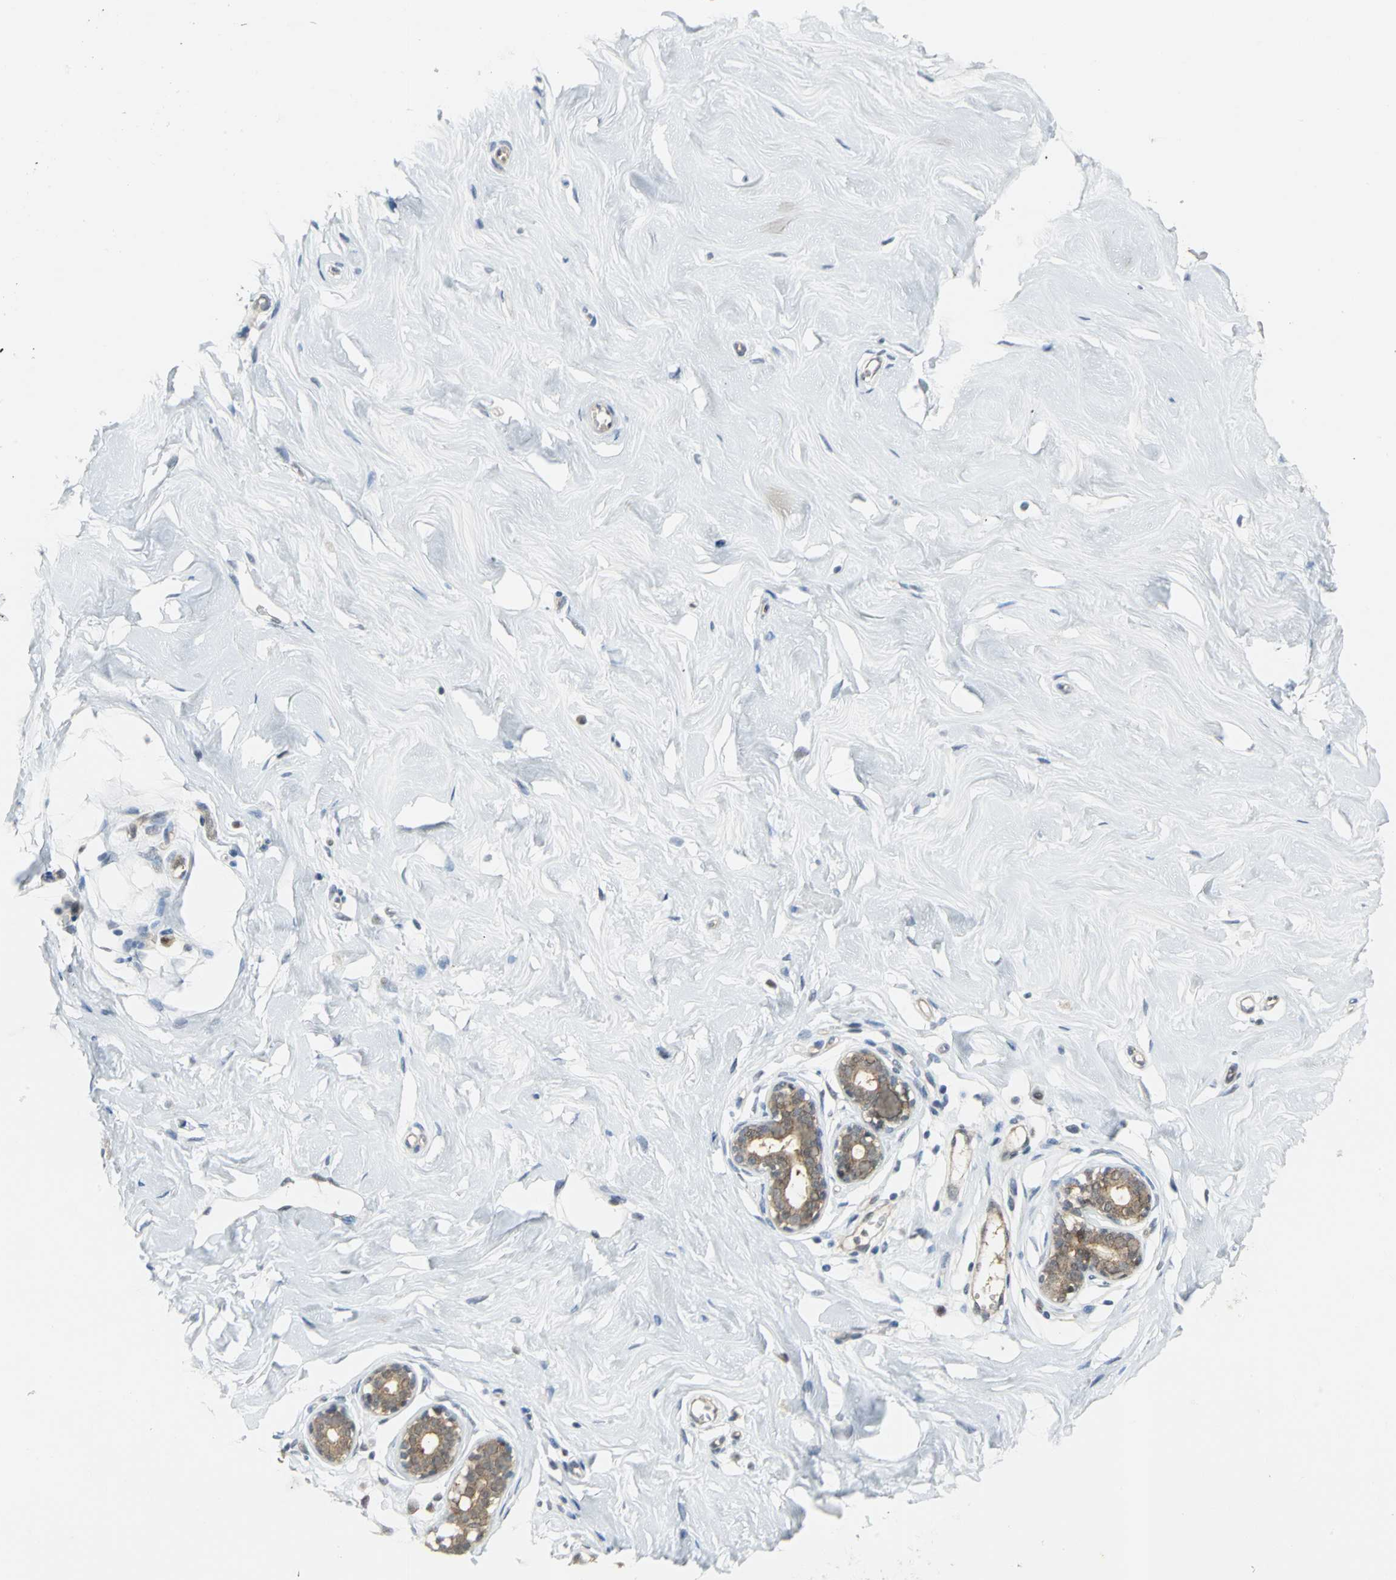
{"staining": {"intensity": "negative", "quantity": "none", "location": "none"}, "tissue": "breast", "cell_type": "Adipocytes", "image_type": "normal", "snomed": [{"axis": "morphology", "description": "Normal tissue, NOS"}, {"axis": "topography", "description": "Breast"}], "caption": "Protein analysis of unremarkable breast displays no significant positivity in adipocytes. (DAB (3,3'-diaminobenzidine) IHC visualized using brightfield microscopy, high magnification).", "gene": "PSMA4", "patient": {"sex": "female", "age": 23}}